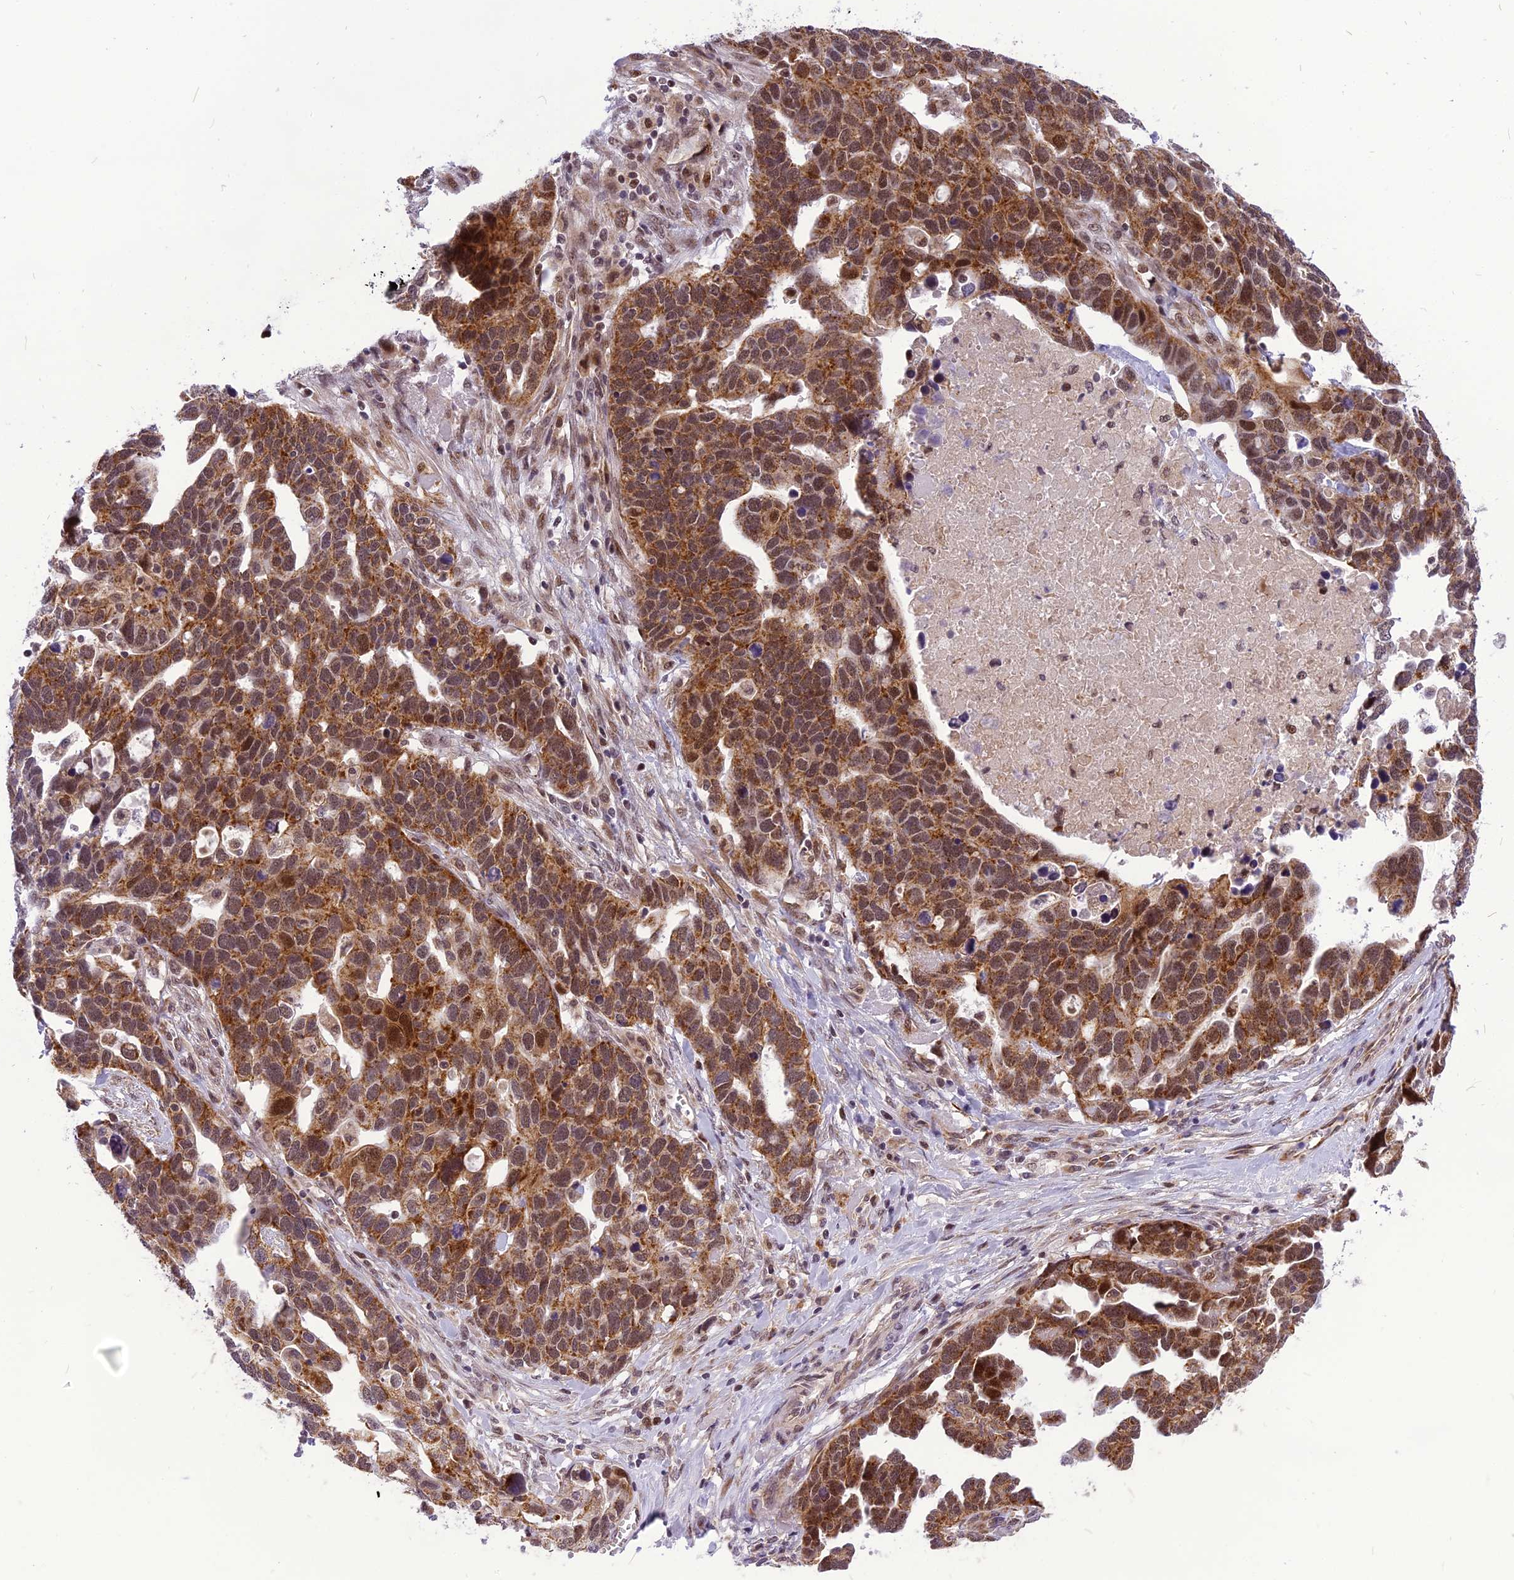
{"staining": {"intensity": "moderate", "quantity": ">75%", "location": "cytoplasmic/membranous,nuclear"}, "tissue": "ovarian cancer", "cell_type": "Tumor cells", "image_type": "cancer", "snomed": [{"axis": "morphology", "description": "Cystadenocarcinoma, serous, NOS"}, {"axis": "topography", "description": "Ovary"}], "caption": "DAB immunohistochemical staining of human ovarian cancer displays moderate cytoplasmic/membranous and nuclear protein positivity in approximately >75% of tumor cells.", "gene": "CMC1", "patient": {"sex": "female", "age": 54}}